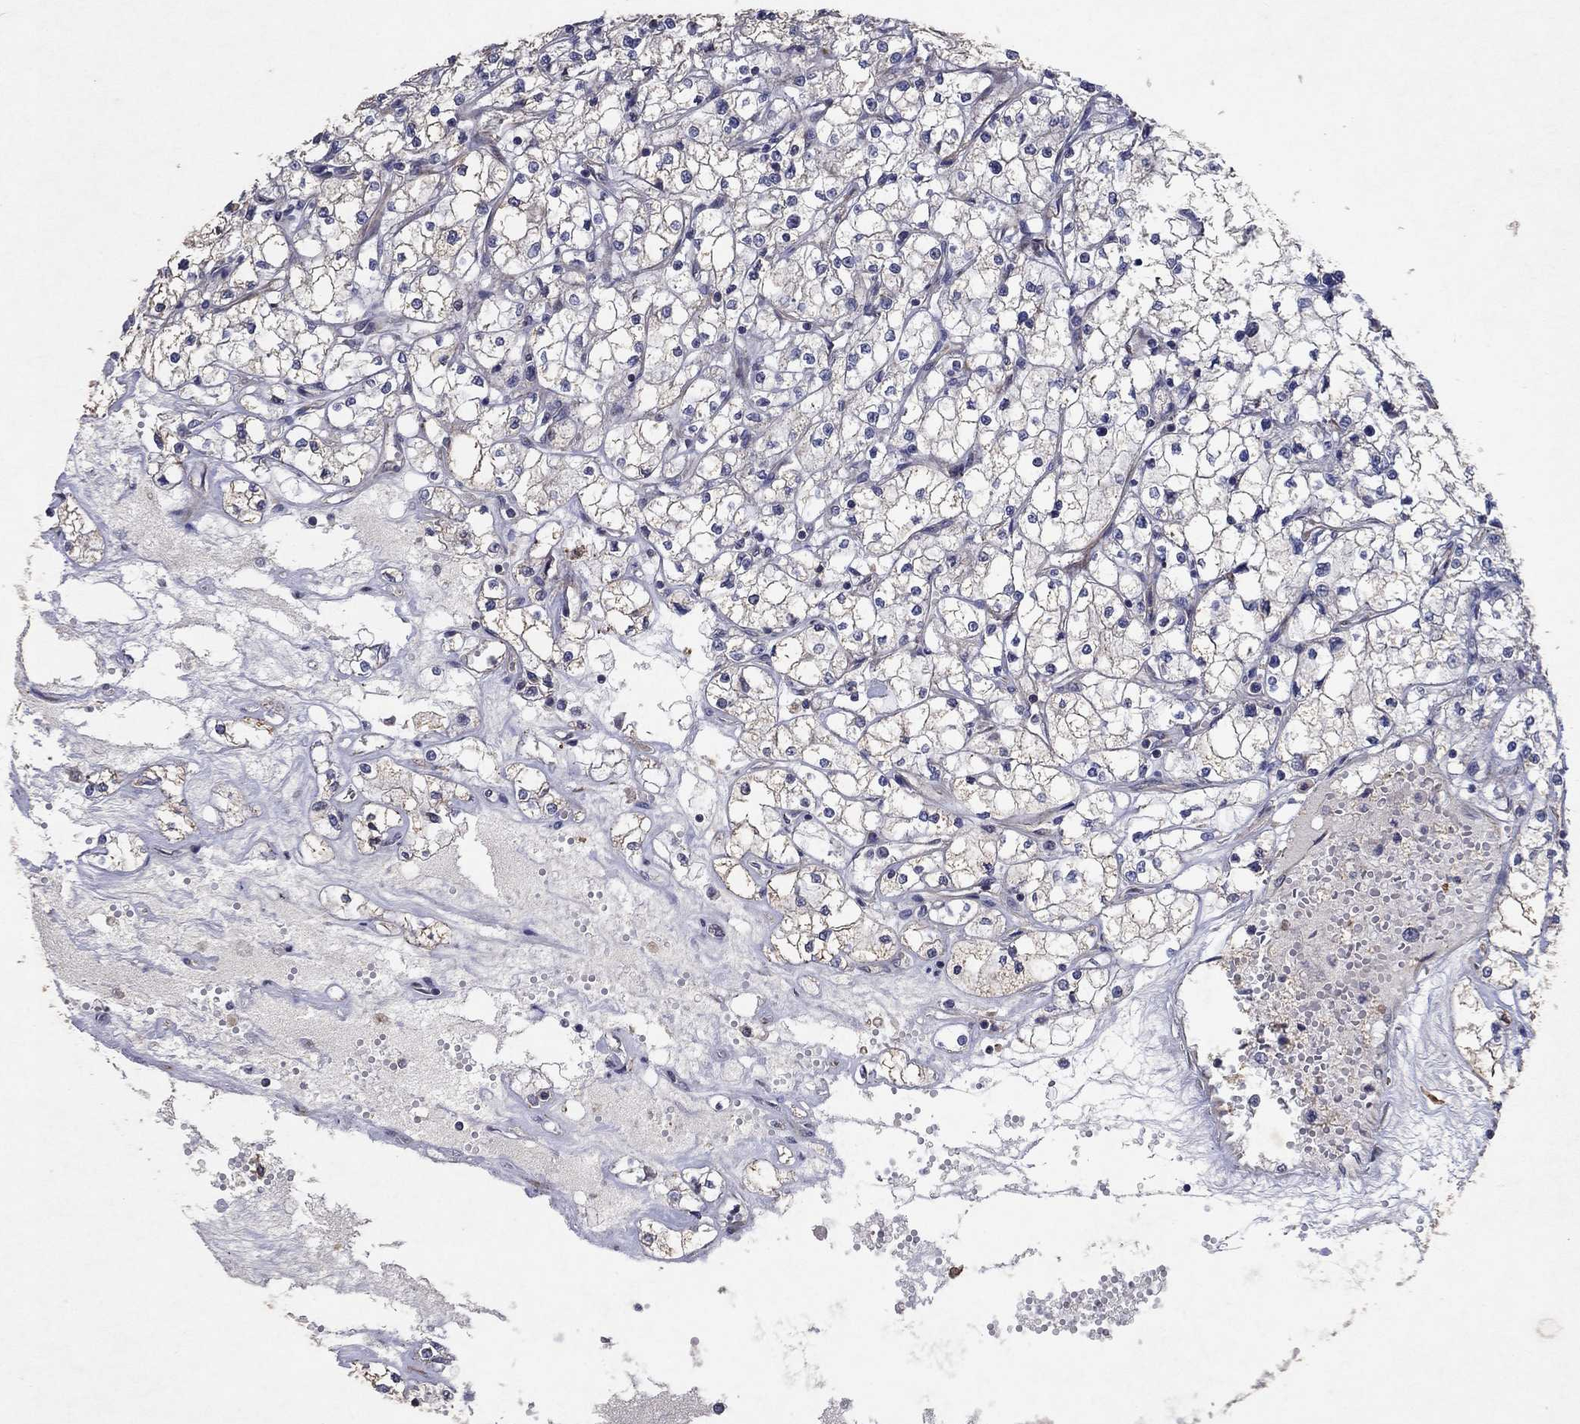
{"staining": {"intensity": "negative", "quantity": "none", "location": "none"}, "tissue": "renal cancer", "cell_type": "Tumor cells", "image_type": "cancer", "snomed": [{"axis": "morphology", "description": "Adenocarcinoma, NOS"}, {"axis": "topography", "description": "Kidney"}], "caption": "Renal adenocarcinoma stained for a protein using immunohistochemistry (IHC) reveals no expression tumor cells.", "gene": "FRG1", "patient": {"sex": "male", "age": 67}}